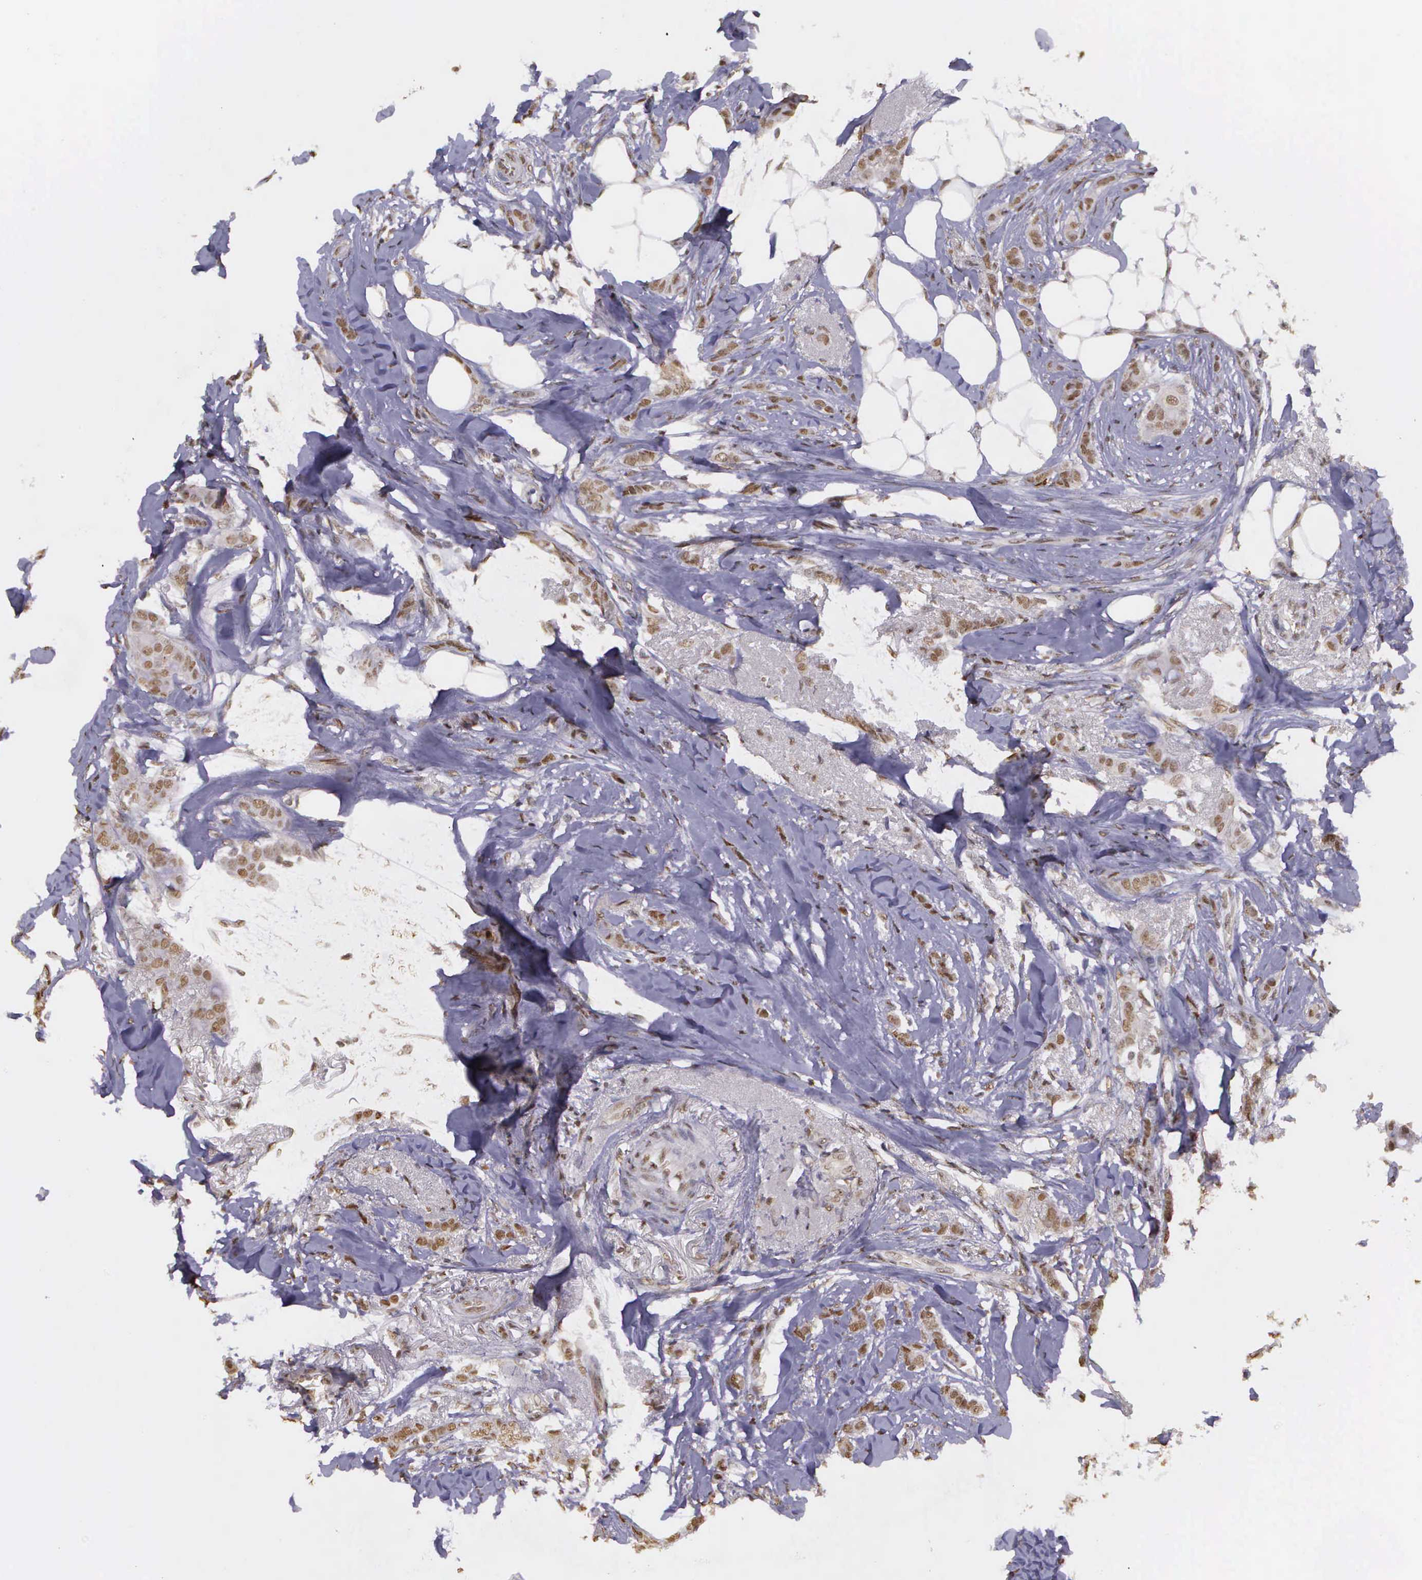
{"staining": {"intensity": "moderate", "quantity": ">75%", "location": "nuclear"}, "tissue": "breast cancer", "cell_type": "Tumor cells", "image_type": "cancer", "snomed": [{"axis": "morphology", "description": "Lobular carcinoma"}, {"axis": "topography", "description": "Breast"}], "caption": "Breast cancer (lobular carcinoma) stained for a protein (brown) shows moderate nuclear positive expression in about >75% of tumor cells.", "gene": "ARMCX5", "patient": {"sex": "female", "age": 55}}